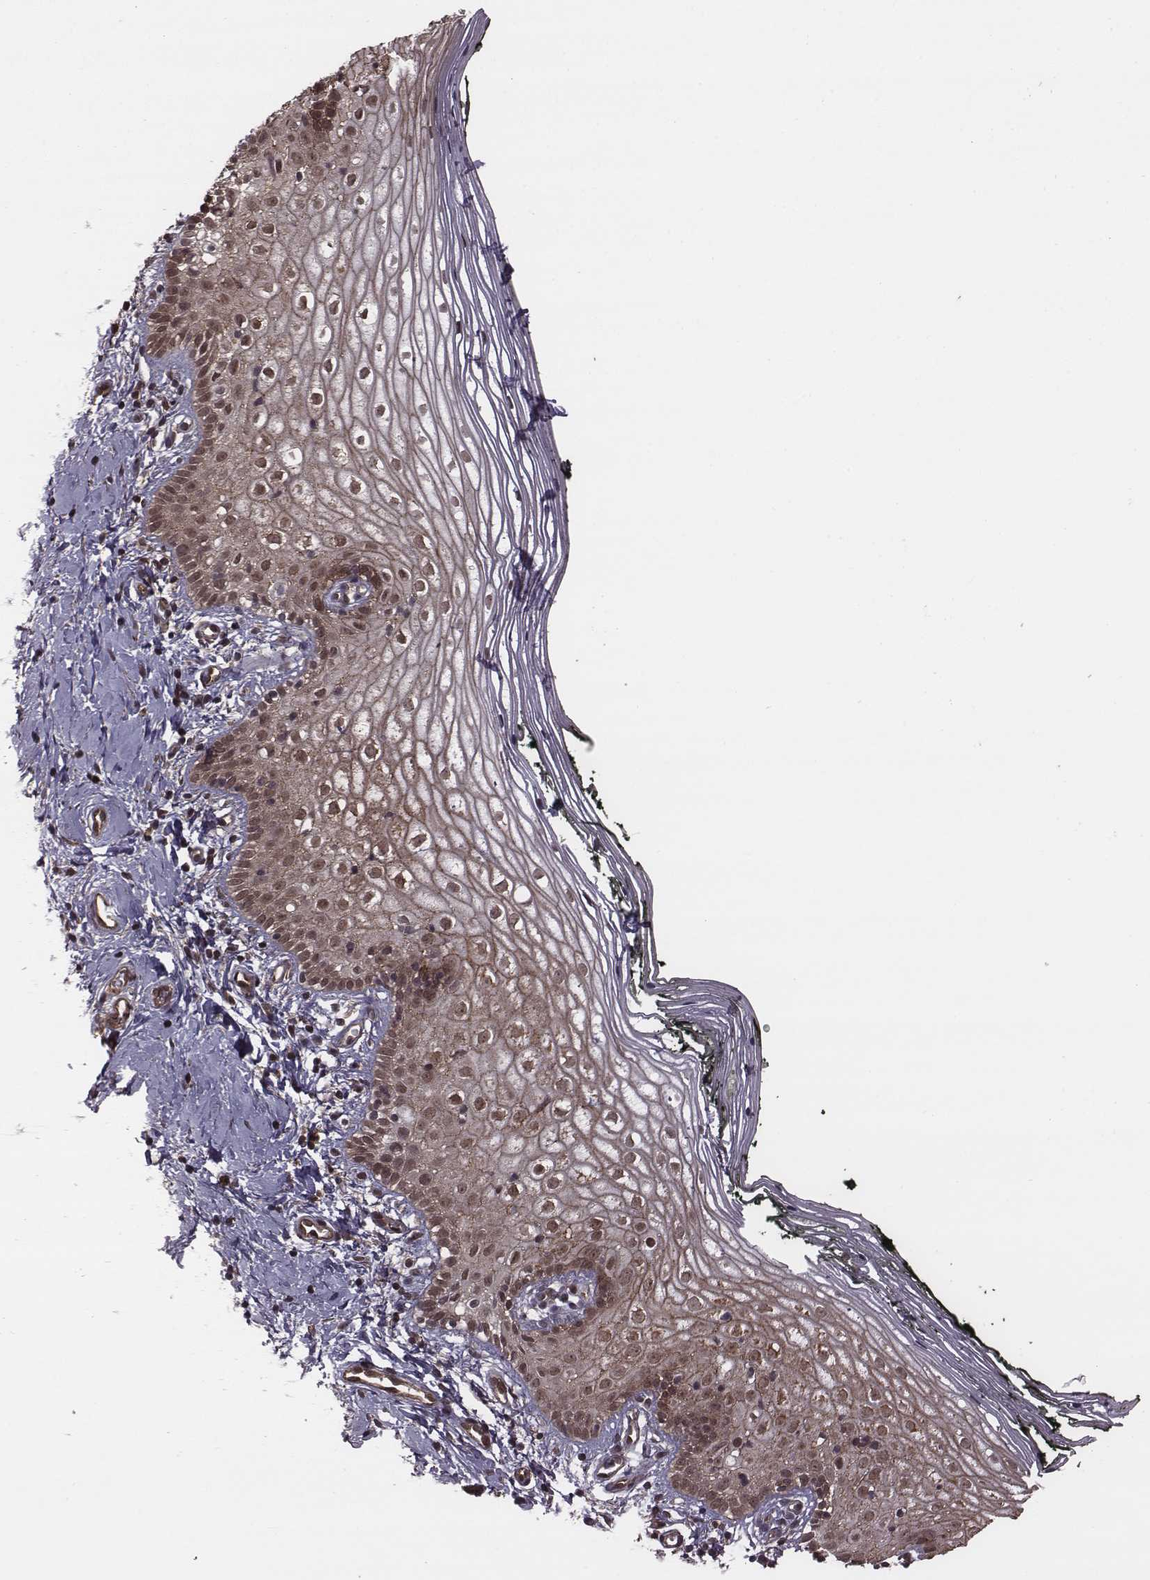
{"staining": {"intensity": "strong", "quantity": "25%-75%", "location": "cytoplasmic/membranous,nuclear"}, "tissue": "vagina", "cell_type": "Squamous epithelial cells", "image_type": "normal", "snomed": [{"axis": "morphology", "description": "Normal tissue, NOS"}, {"axis": "topography", "description": "Vagina"}], "caption": "Unremarkable vagina displays strong cytoplasmic/membranous,nuclear expression in approximately 25%-75% of squamous epithelial cells, visualized by immunohistochemistry.", "gene": "RPL3", "patient": {"sex": "female", "age": 47}}